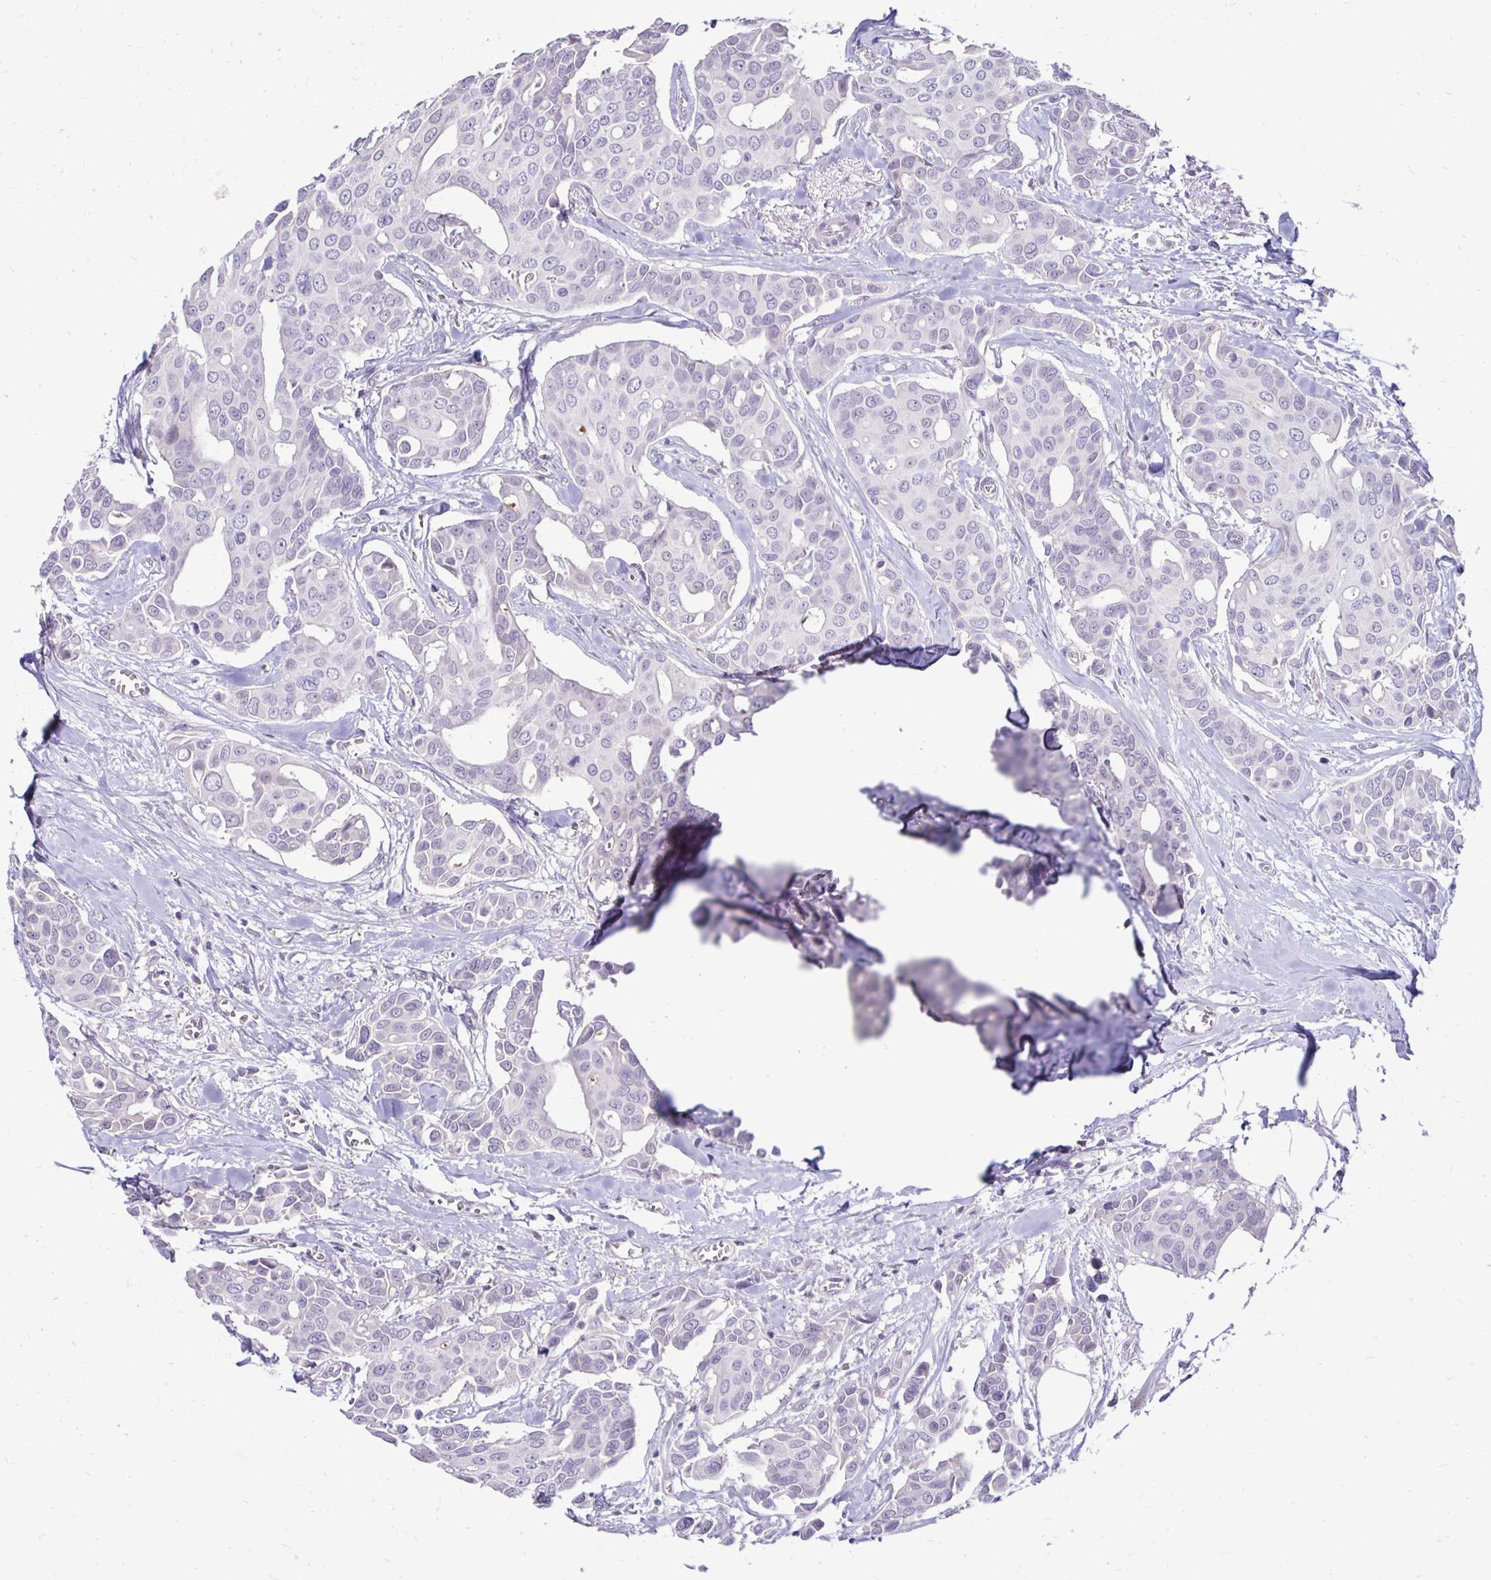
{"staining": {"intensity": "negative", "quantity": "none", "location": "none"}, "tissue": "breast cancer", "cell_type": "Tumor cells", "image_type": "cancer", "snomed": [{"axis": "morphology", "description": "Duct carcinoma"}, {"axis": "topography", "description": "Breast"}], "caption": "Infiltrating ductal carcinoma (breast) stained for a protein using immunohistochemistry (IHC) demonstrates no staining tumor cells.", "gene": "GAS2", "patient": {"sex": "female", "age": 54}}